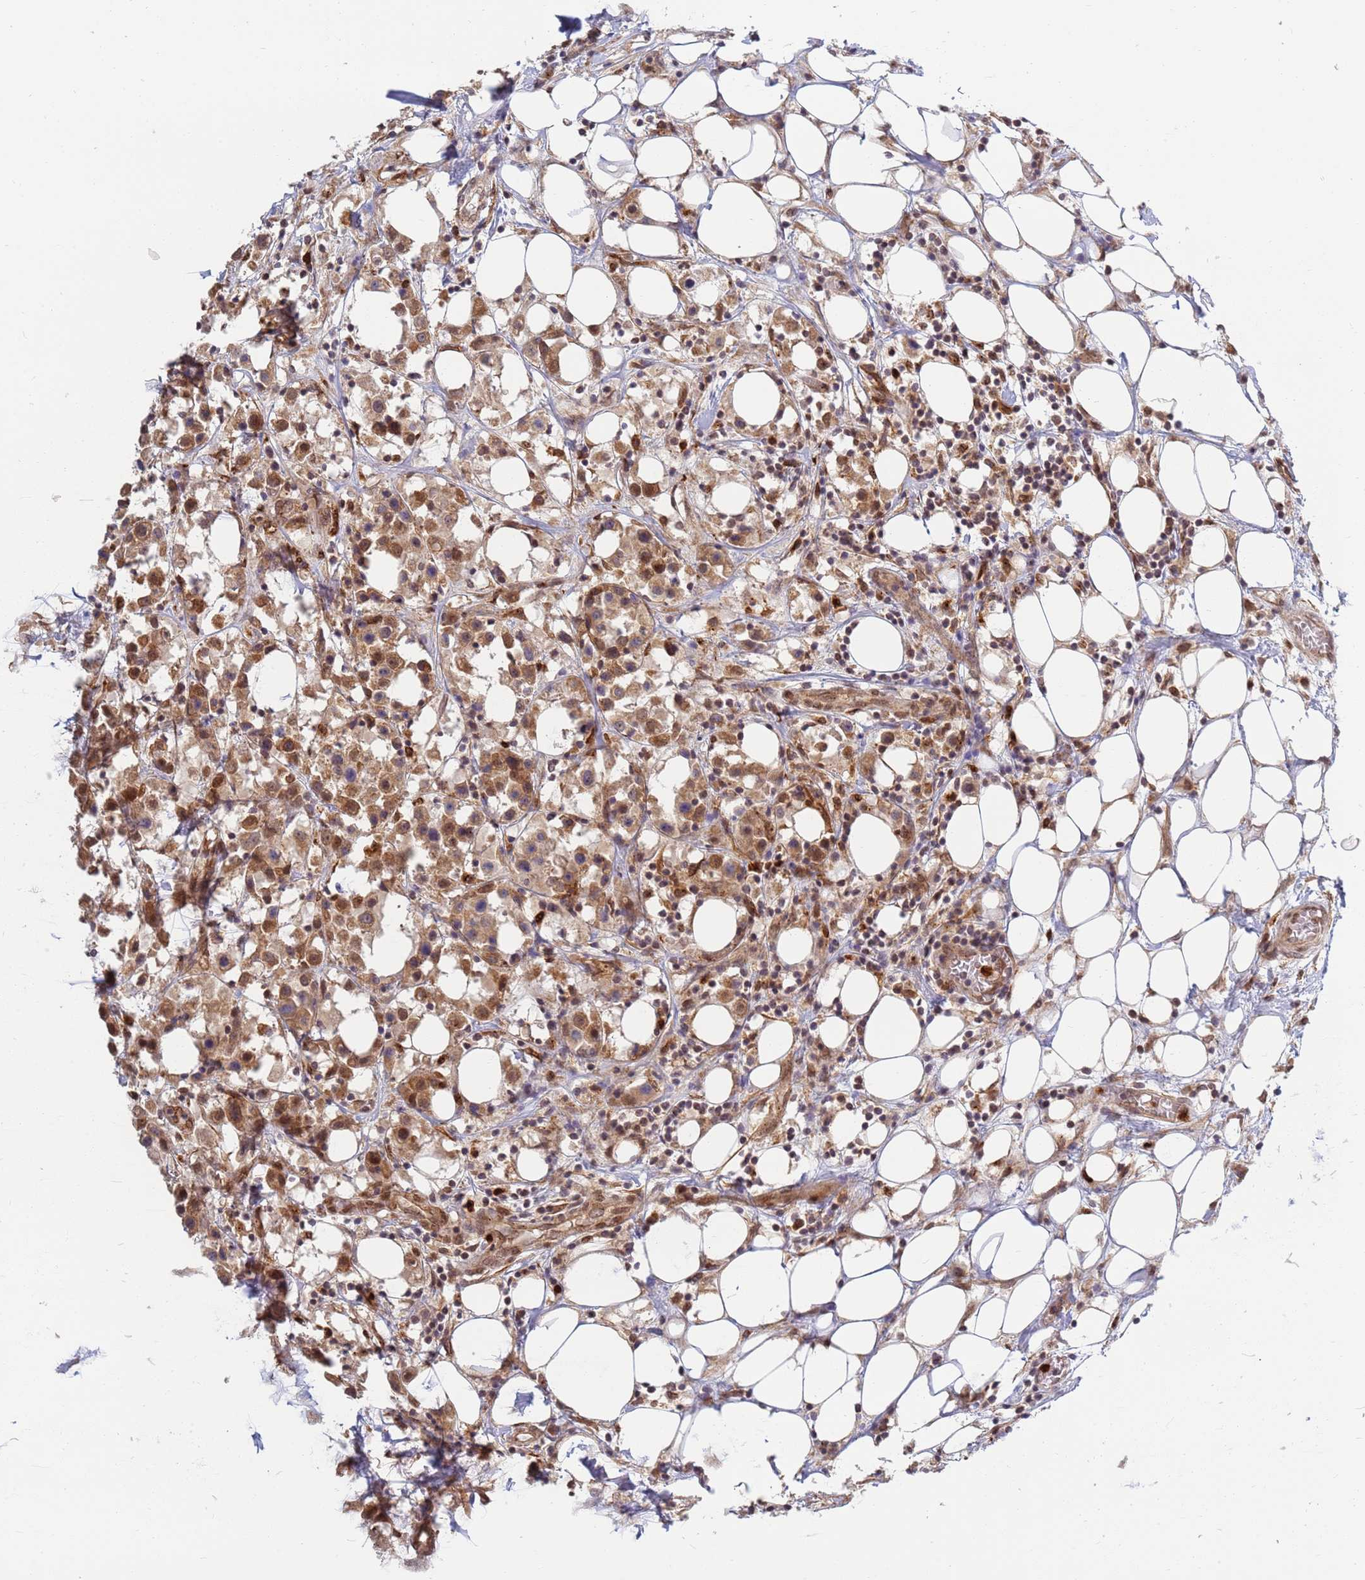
{"staining": {"intensity": "moderate", "quantity": ">75%", "location": "cytoplasmic/membranous,nuclear"}, "tissue": "breast cancer", "cell_type": "Tumor cells", "image_type": "cancer", "snomed": [{"axis": "morphology", "description": "Duct carcinoma"}, {"axis": "topography", "description": "Breast"}], "caption": "Immunohistochemical staining of breast invasive ductal carcinoma exhibits medium levels of moderate cytoplasmic/membranous and nuclear protein expression in approximately >75% of tumor cells.", "gene": "CEP170", "patient": {"sex": "female", "age": 61}}